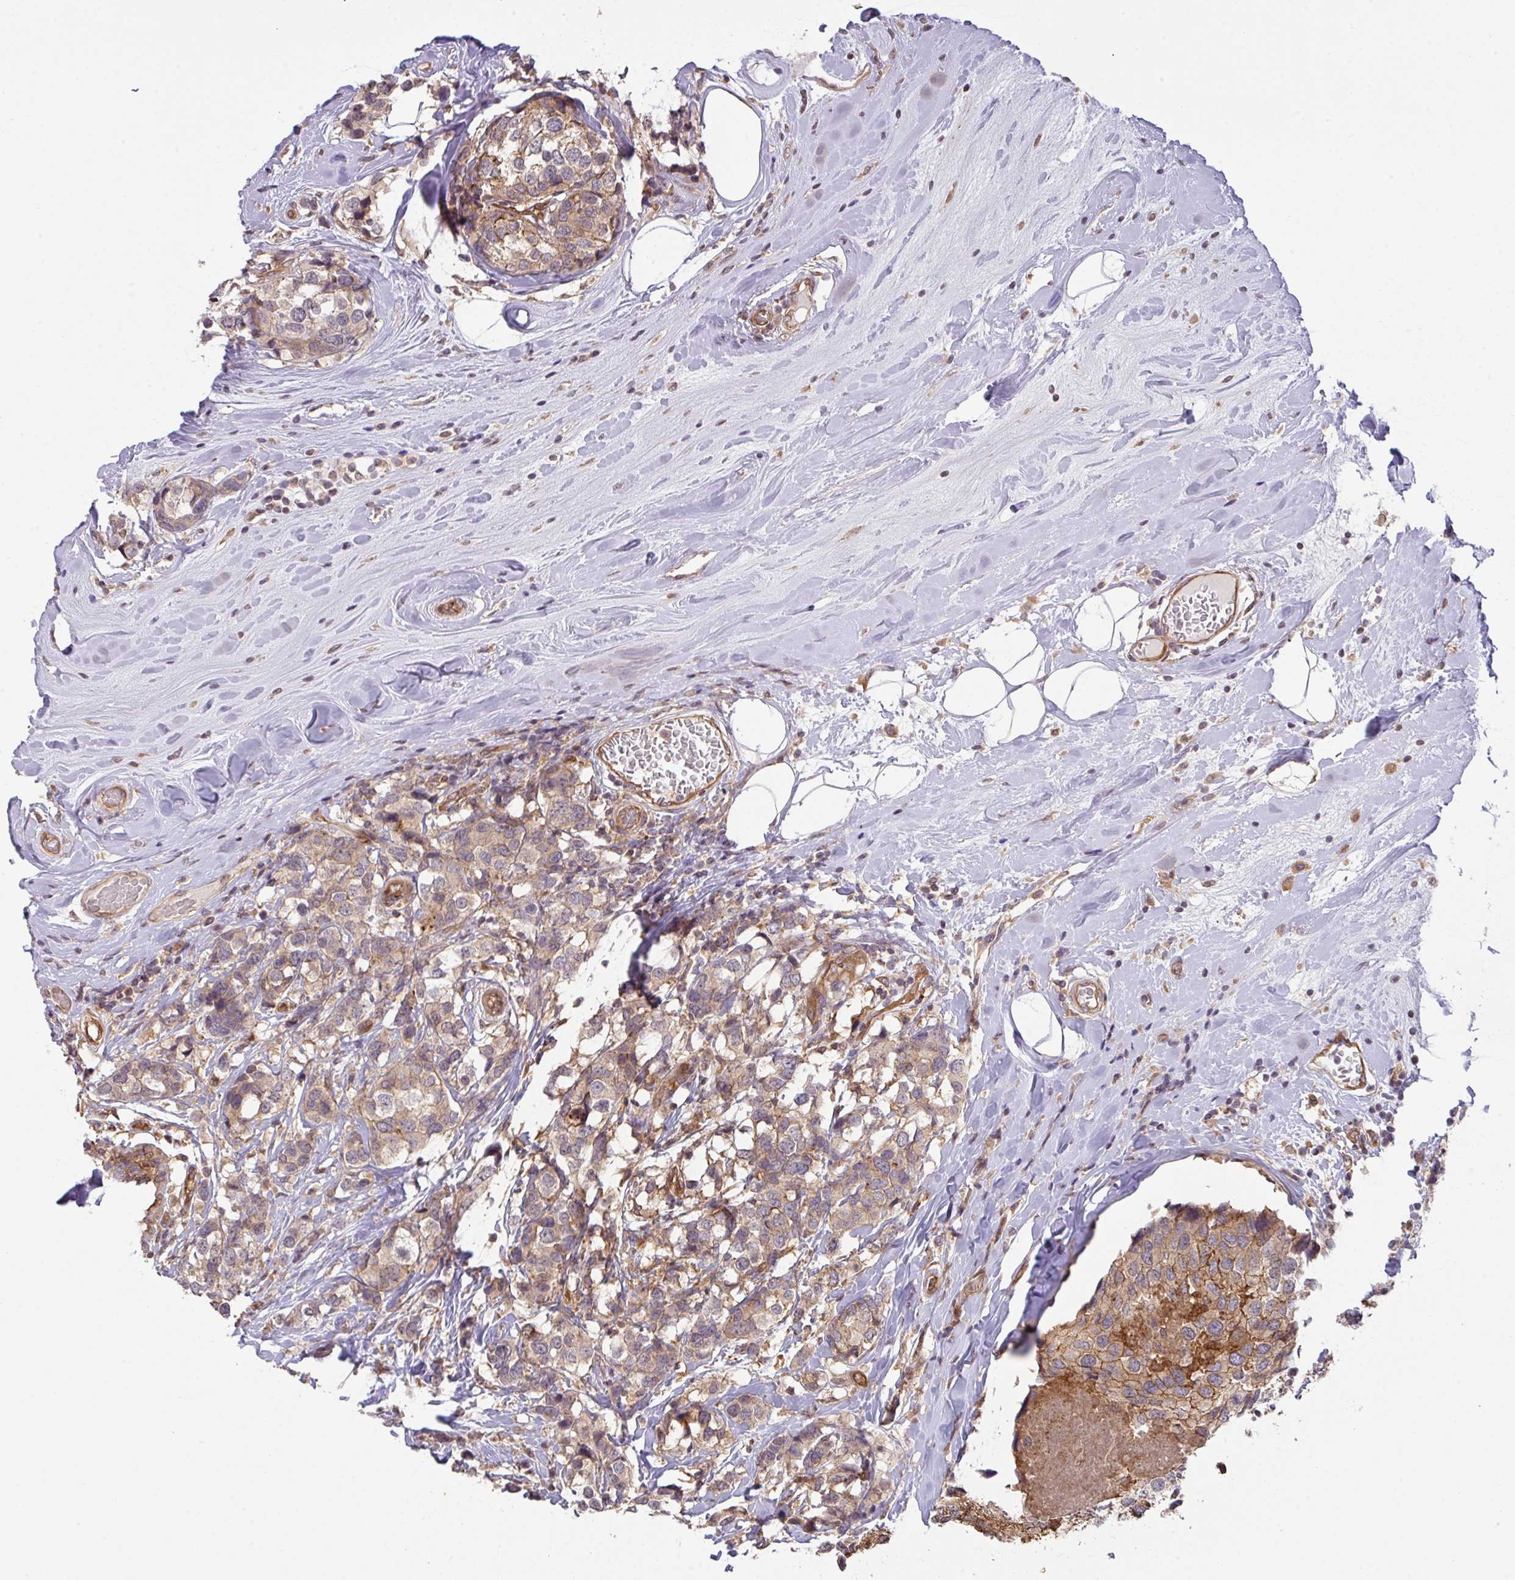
{"staining": {"intensity": "moderate", "quantity": "25%-75%", "location": "cytoplasmic/membranous"}, "tissue": "breast cancer", "cell_type": "Tumor cells", "image_type": "cancer", "snomed": [{"axis": "morphology", "description": "Lobular carcinoma"}, {"axis": "topography", "description": "Breast"}], "caption": "Protein analysis of breast cancer tissue displays moderate cytoplasmic/membranous staining in approximately 25%-75% of tumor cells.", "gene": "CYFIP2", "patient": {"sex": "female", "age": 59}}